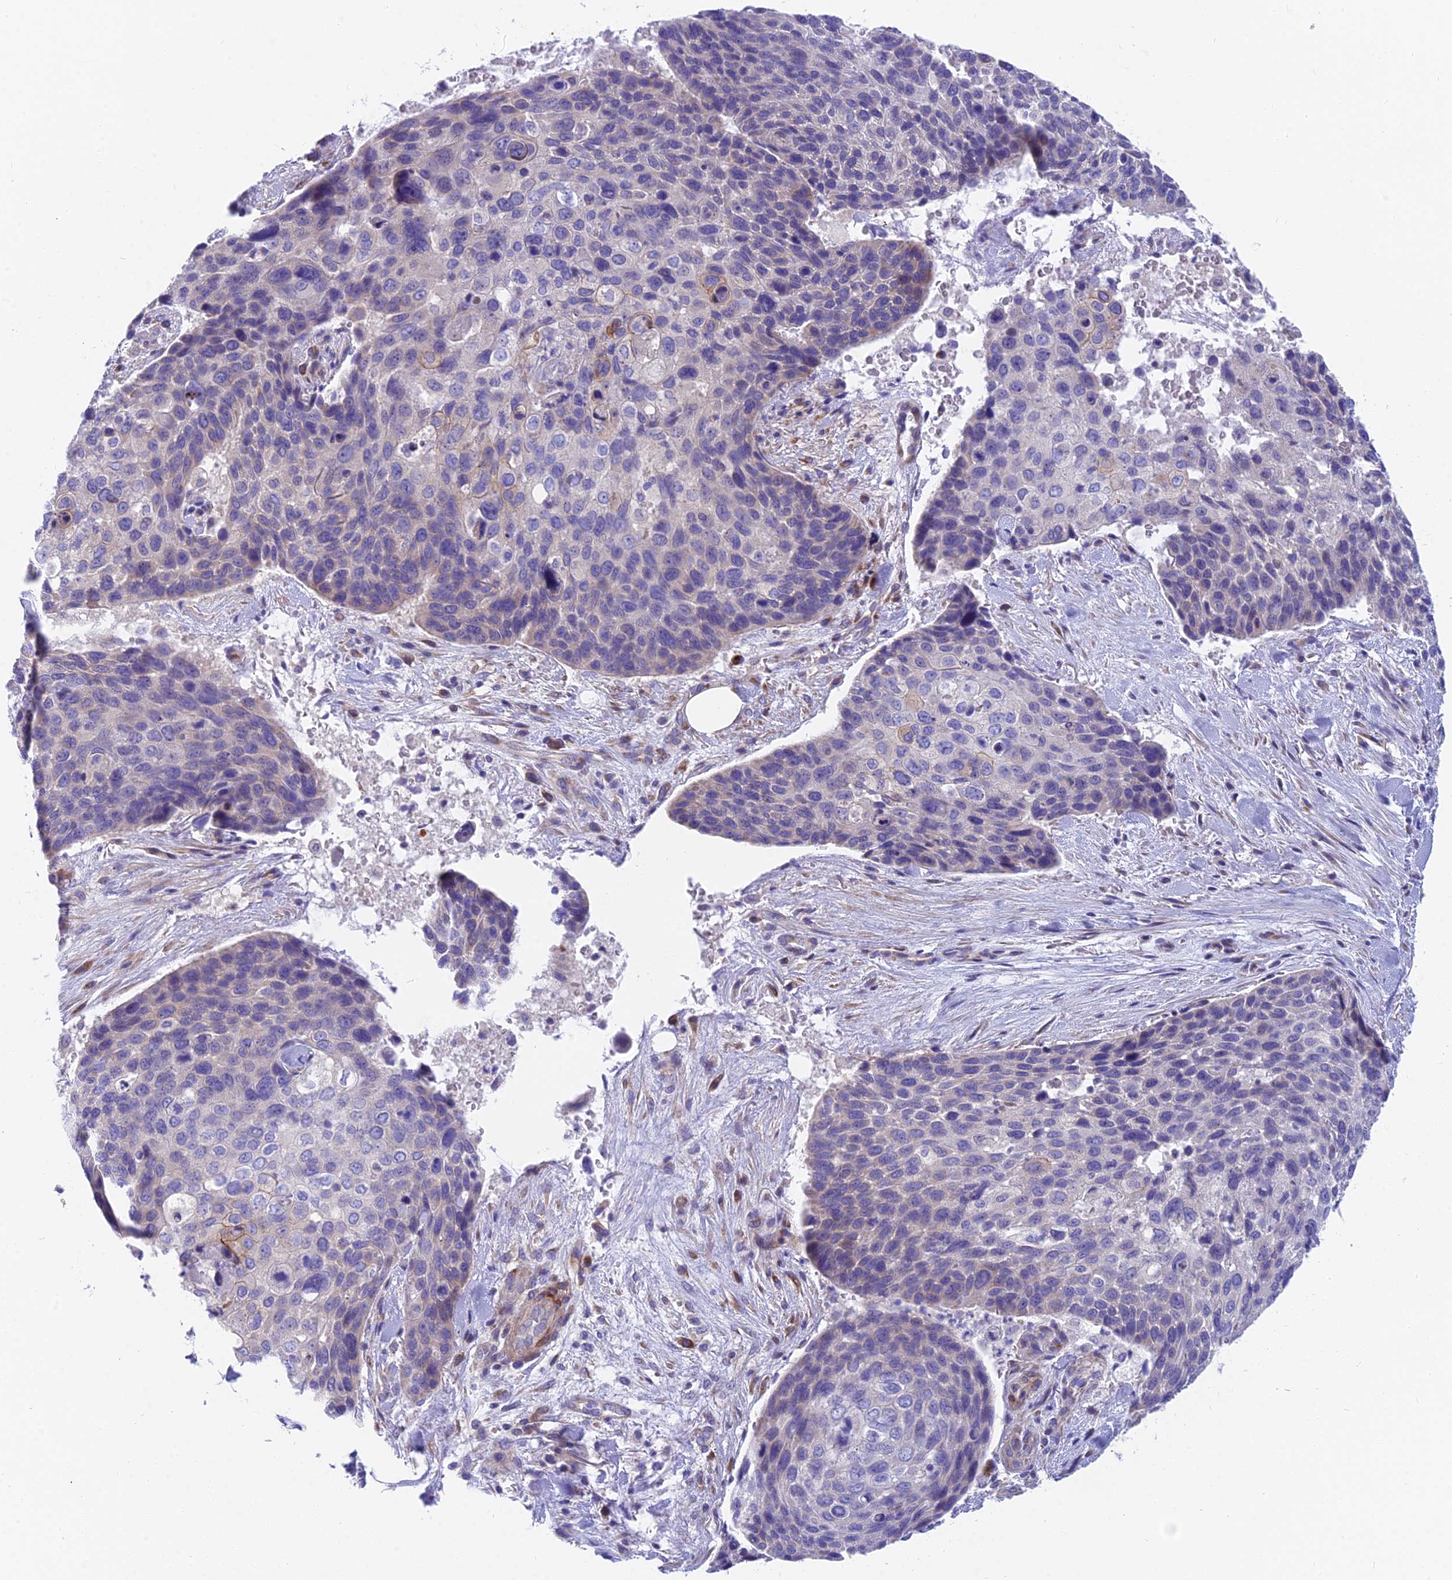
{"staining": {"intensity": "moderate", "quantity": "<25%", "location": "cytoplasmic/membranous"}, "tissue": "skin cancer", "cell_type": "Tumor cells", "image_type": "cancer", "snomed": [{"axis": "morphology", "description": "Basal cell carcinoma"}, {"axis": "topography", "description": "Skin"}], "caption": "Immunohistochemical staining of human skin basal cell carcinoma exhibits low levels of moderate cytoplasmic/membranous protein staining in approximately <25% of tumor cells.", "gene": "MVB12A", "patient": {"sex": "female", "age": 74}}